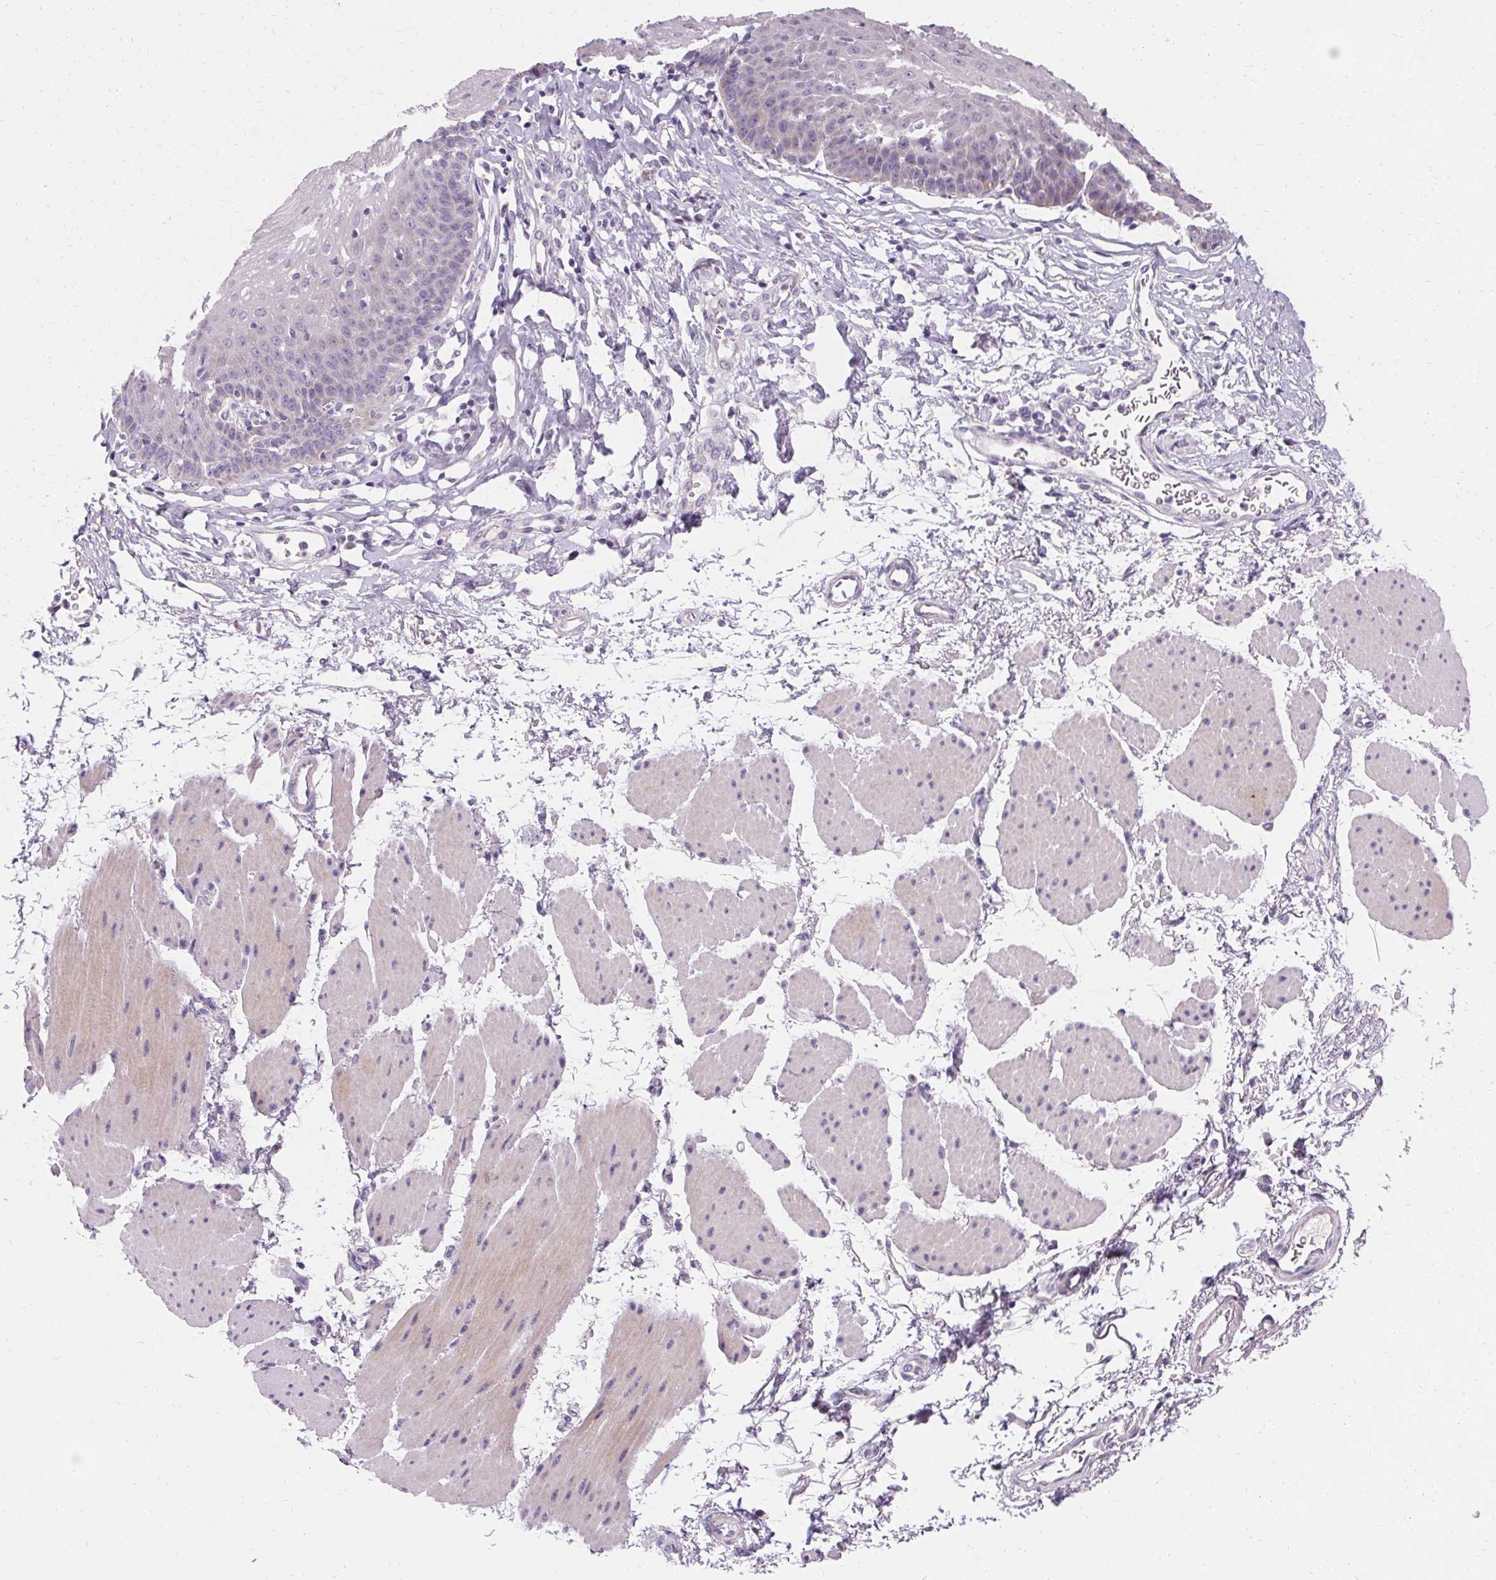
{"staining": {"intensity": "negative", "quantity": "none", "location": "none"}, "tissue": "esophagus", "cell_type": "Squamous epithelial cells", "image_type": "normal", "snomed": [{"axis": "morphology", "description": "Normal tissue, NOS"}, {"axis": "topography", "description": "Esophagus"}], "caption": "Squamous epithelial cells show no significant positivity in normal esophagus. (DAB (3,3'-diaminobenzidine) immunohistochemistry (IHC) with hematoxylin counter stain).", "gene": "TRIP13", "patient": {"sex": "female", "age": 81}}